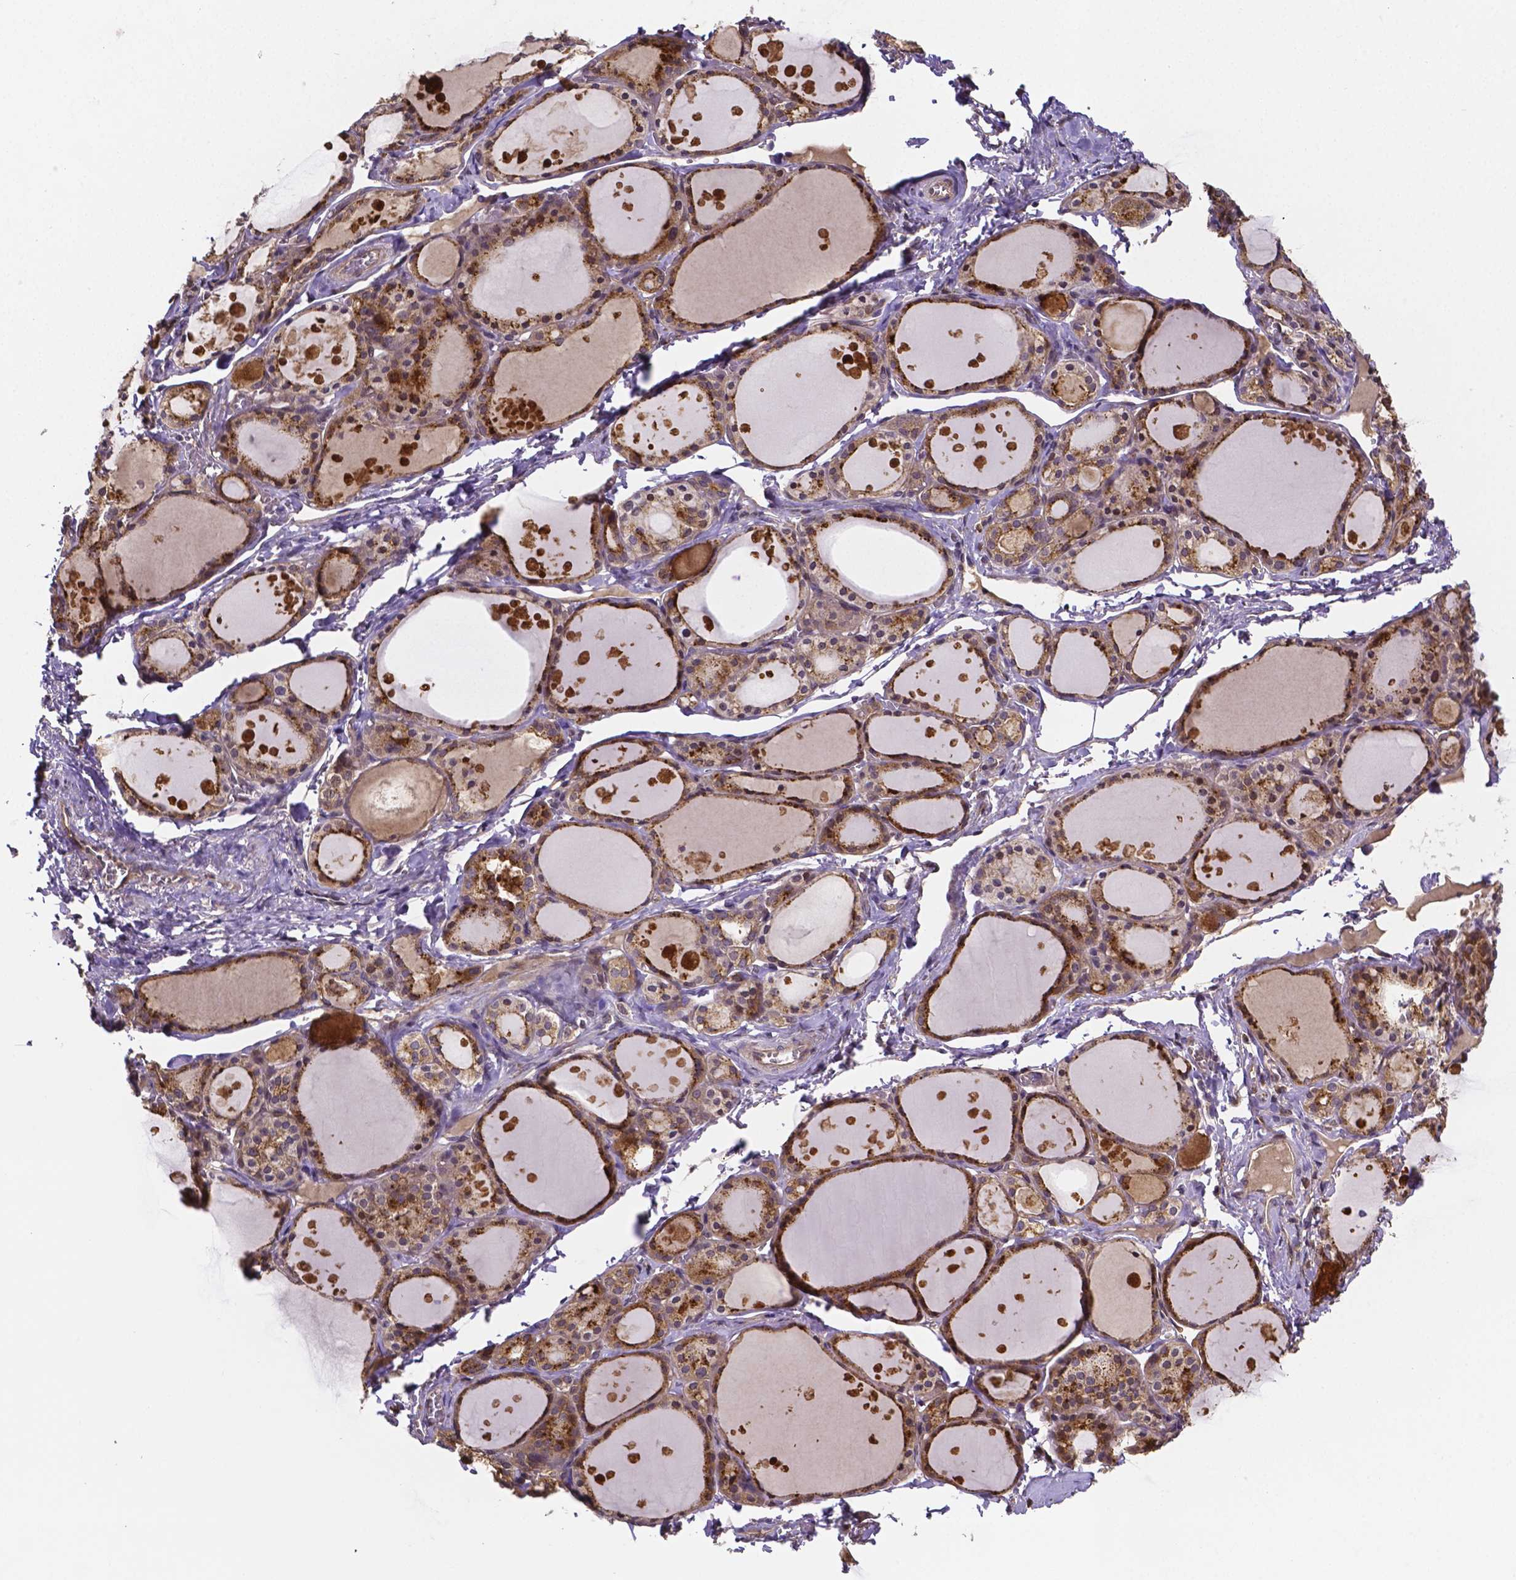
{"staining": {"intensity": "moderate", "quantity": ">75%", "location": "cytoplasmic/membranous"}, "tissue": "thyroid gland", "cell_type": "Glandular cells", "image_type": "normal", "snomed": [{"axis": "morphology", "description": "Normal tissue, NOS"}, {"axis": "topography", "description": "Thyroid gland"}], "caption": "Protein expression analysis of normal thyroid gland reveals moderate cytoplasmic/membranous positivity in about >75% of glandular cells.", "gene": "RNF123", "patient": {"sex": "male", "age": 68}}